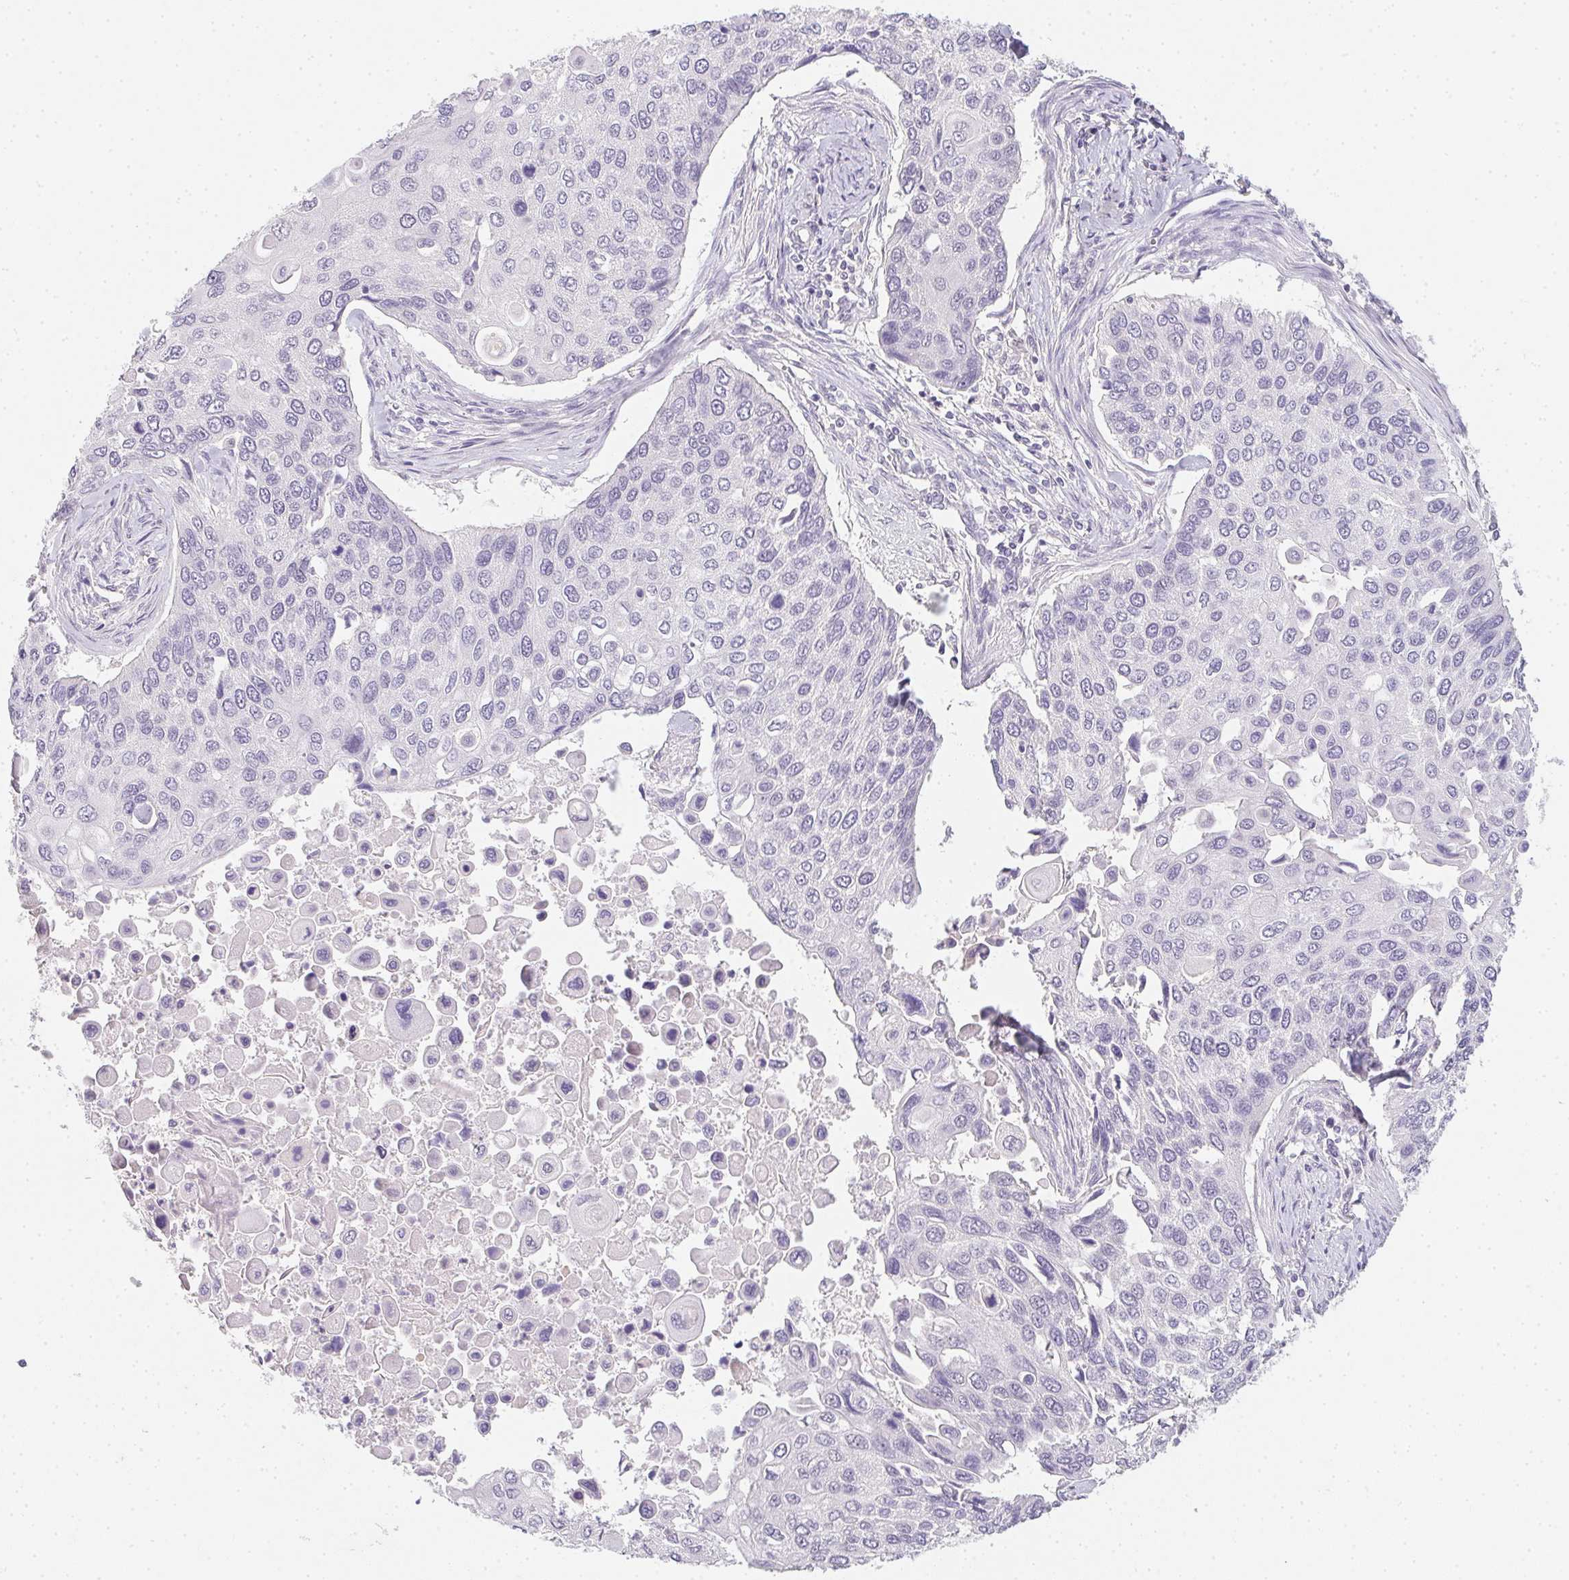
{"staining": {"intensity": "negative", "quantity": "none", "location": "none"}, "tissue": "lung cancer", "cell_type": "Tumor cells", "image_type": "cancer", "snomed": [{"axis": "morphology", "description": "Squamous cell carcinoma, NOS"}, {"axis": "morphology", "description": "Squamous cell carcinoma, metastatic, NOS"}, {"axis": "topography", "description": "Lung"}], "caption": "Human lung cancer (metastatic squamous cell carcinoma) stained for a protein using immunohistochemistry reveals no staining in tumor cells.", "gene": "ZBBX", "patient": {"sex": "male", "age": 63}}